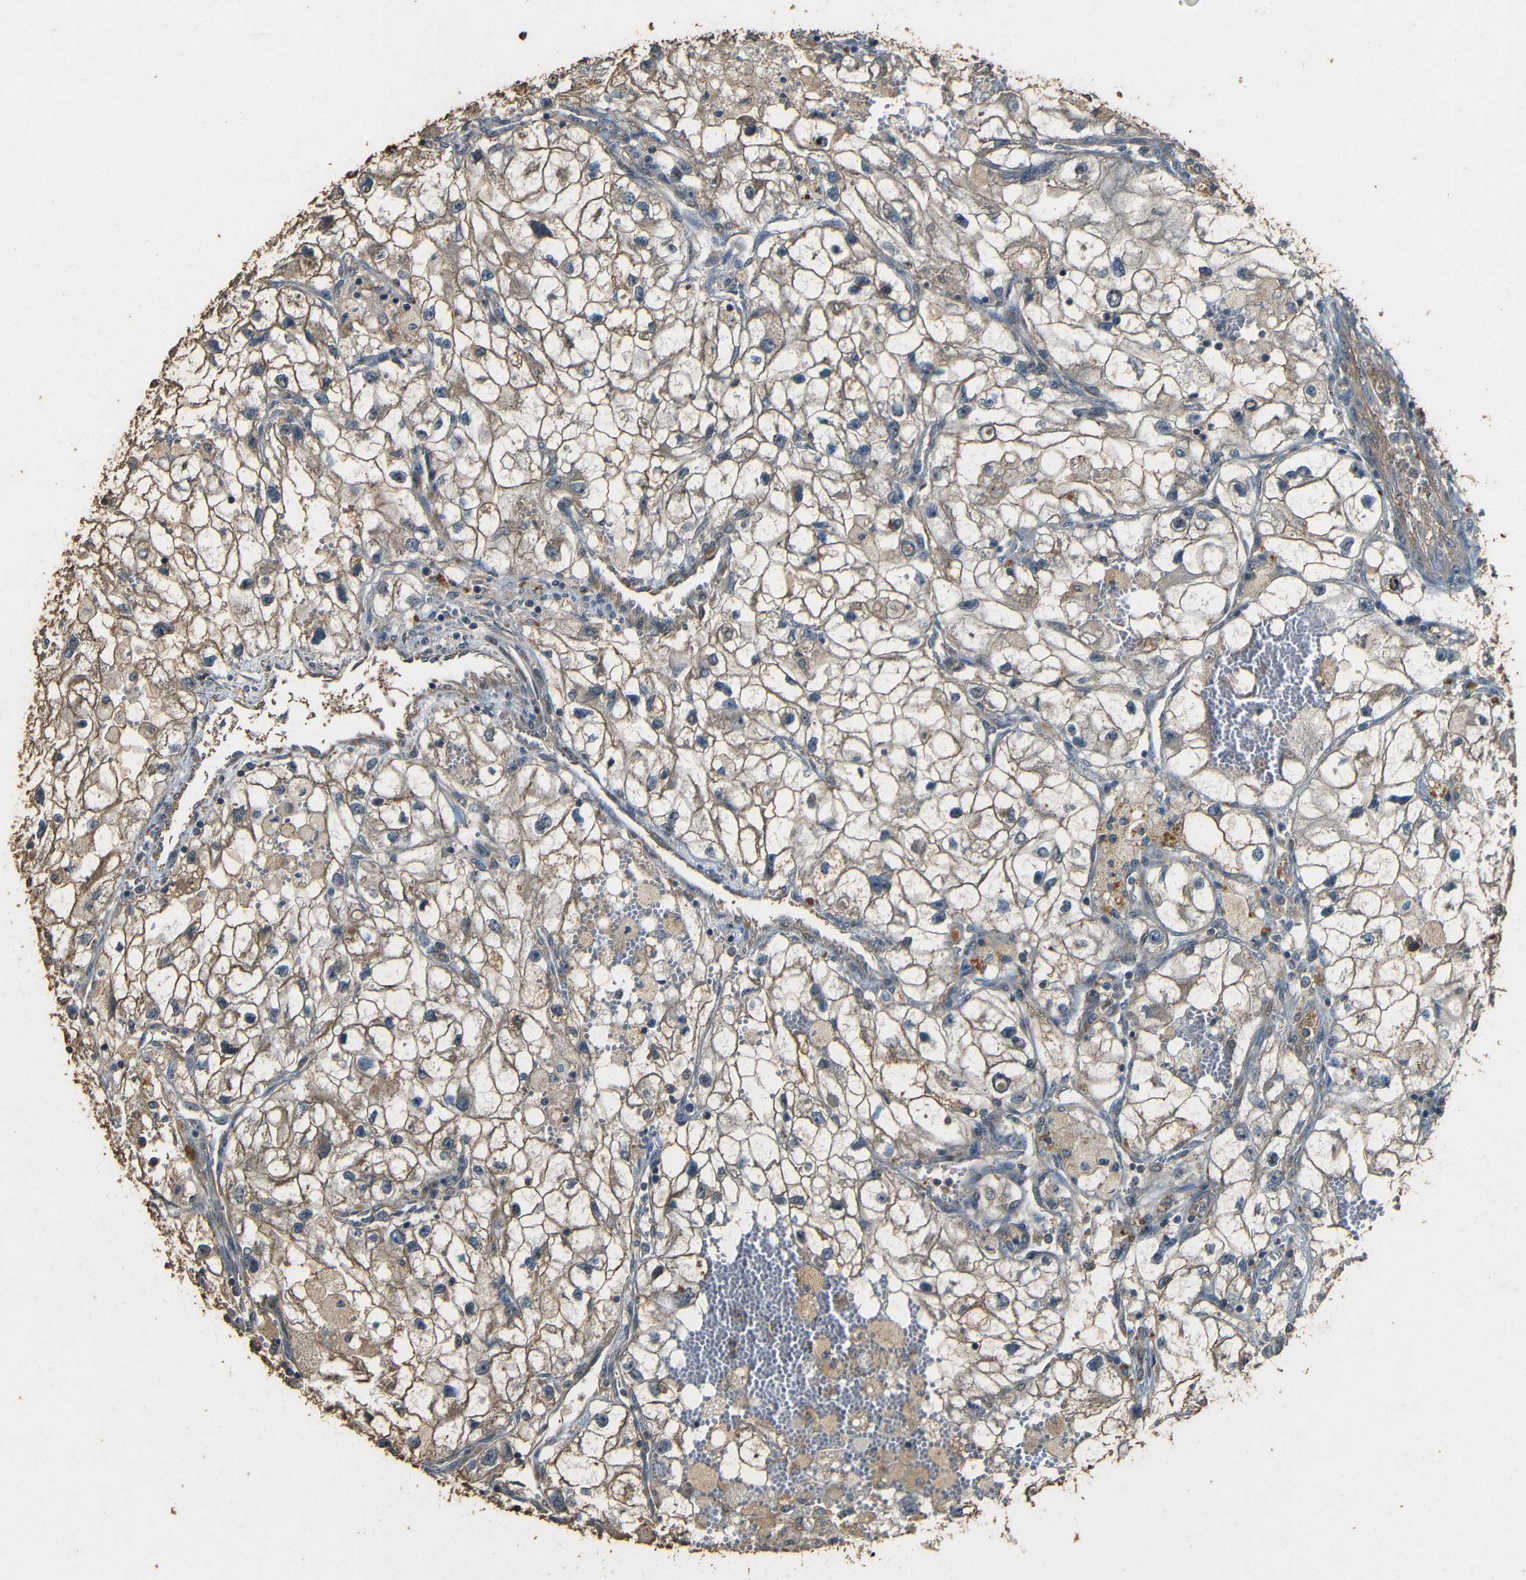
{"staining": {"intensity": "moderate", "quantity": ">75%", "location": "cytoplasmic/membranous"}, "tissue": "renal cancer", "cell_type": "Tumor cells", "image_type": "cancer", "snomed": [{"axis": "morphology", "description": "Adenocarcinoma, NOS"}, {"axis": "topography", "description": "Kidney"}], "caption": "Immunohistochemistry (IHC) (DAB) staining of adenocarcinoma (renal) exhibits moderate cytoplasmic/membranous protein positivity in about >75% of tumor cells.", "gene": "PDE5A", "patient": {"sex": "female", "age": 70}}